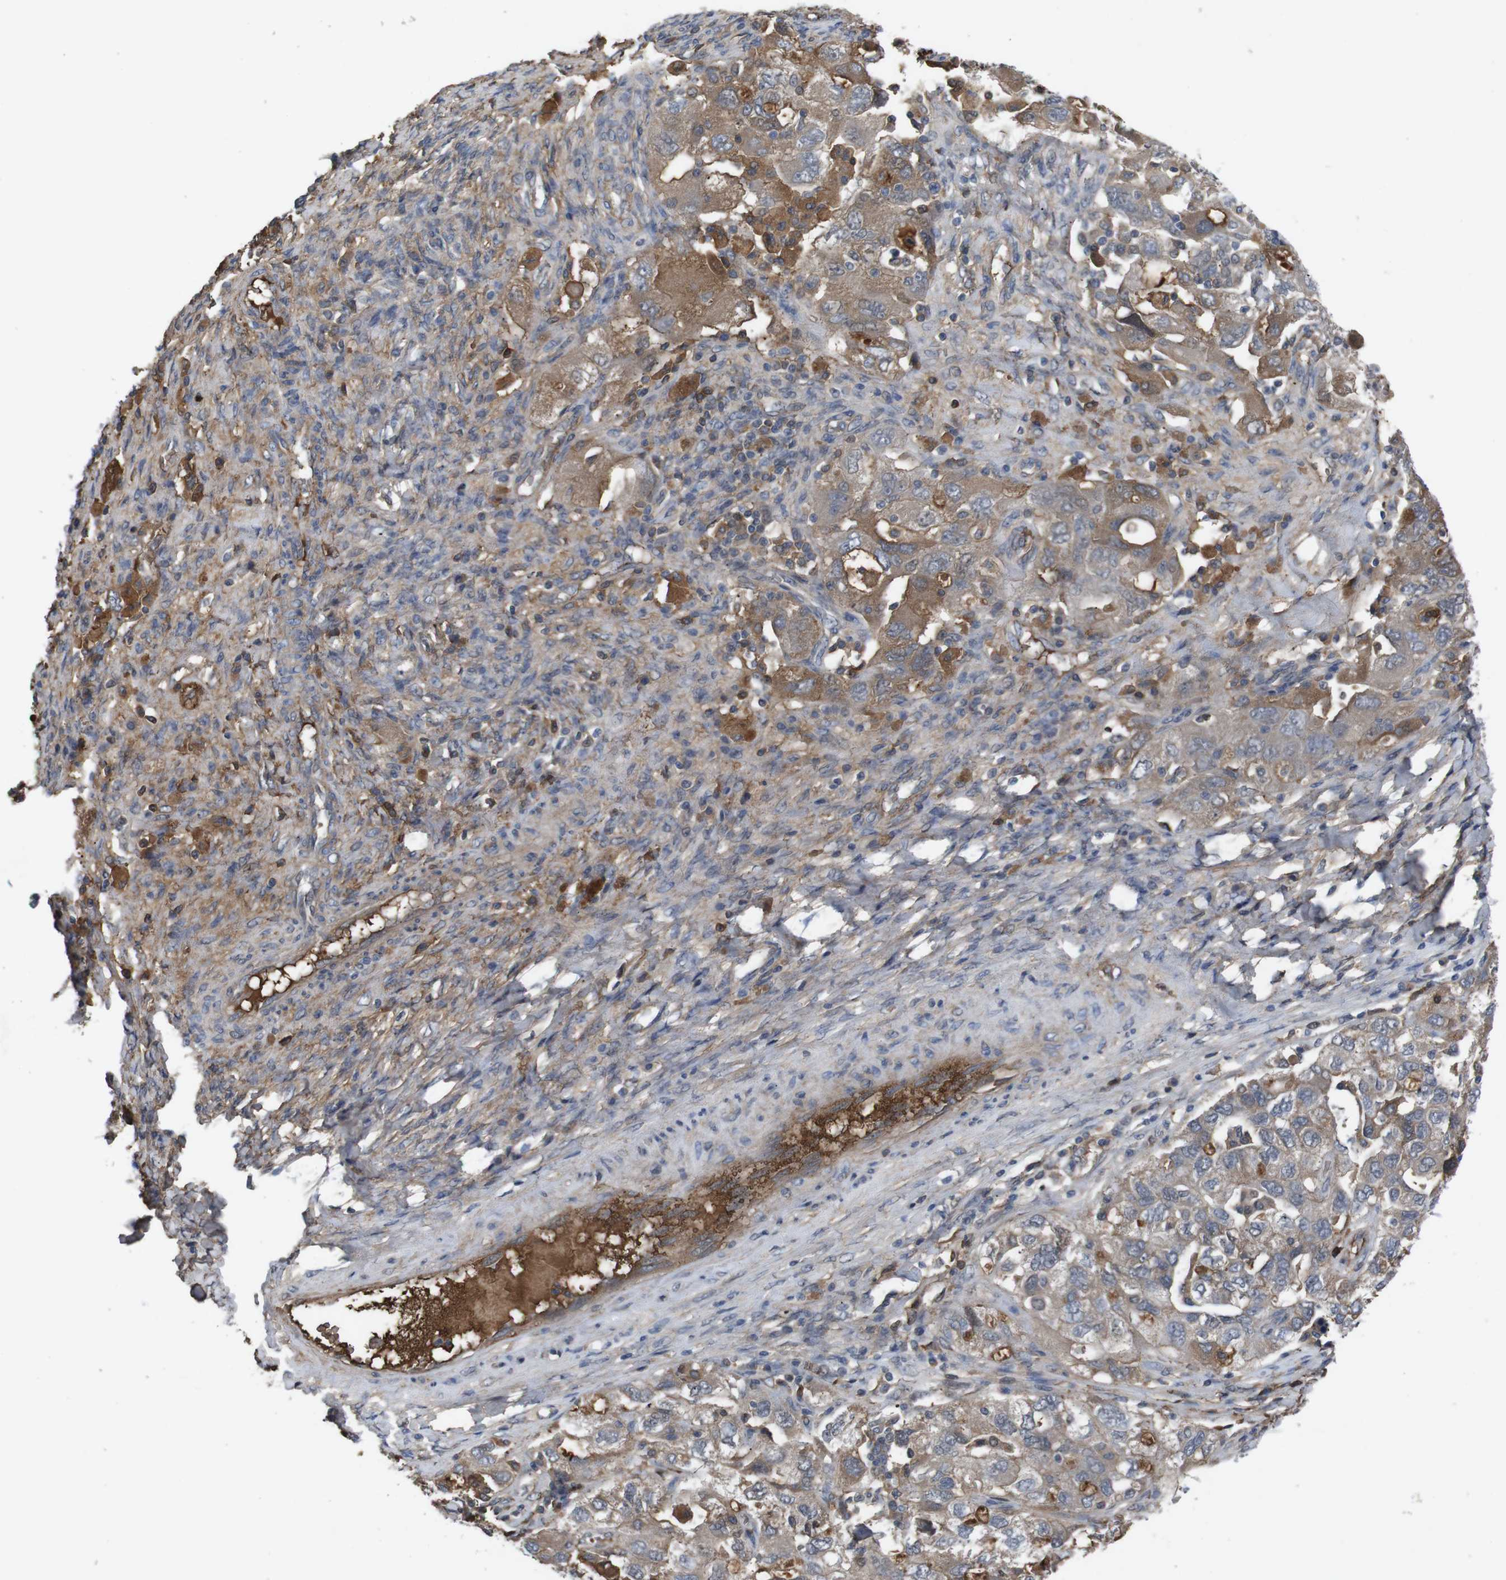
{"staining": {"intensity": "moderate", "quantity": ">75%", "location": "cytoplasmic/membranous"}, "tissue": "ovarian cancer", "cell_type": "Tumor cells", "image_type": "cancer", "snomed": [{"axis": "morphology", "description": "Carcinoma, NOS"}, {"axis": "morphology", "description": "Cystadenocarcinoma, serous, NOS"}, {"axis": "topography", "description": "Ovary"}], "caption": "Immunohistochemistry photomicrograph of neoplastic tissue: ovarian serous cystadenocarcinoma stained using immunohistochemistry (IHC) displays medium levels of moderate protein expression localized specifically in the cytoplasmic/membranous of tumor cells, appearing as a cytoplasmic/membranous brown color.", "gene": "SPTB", "patient": {"sex": "female", "age": 69}}